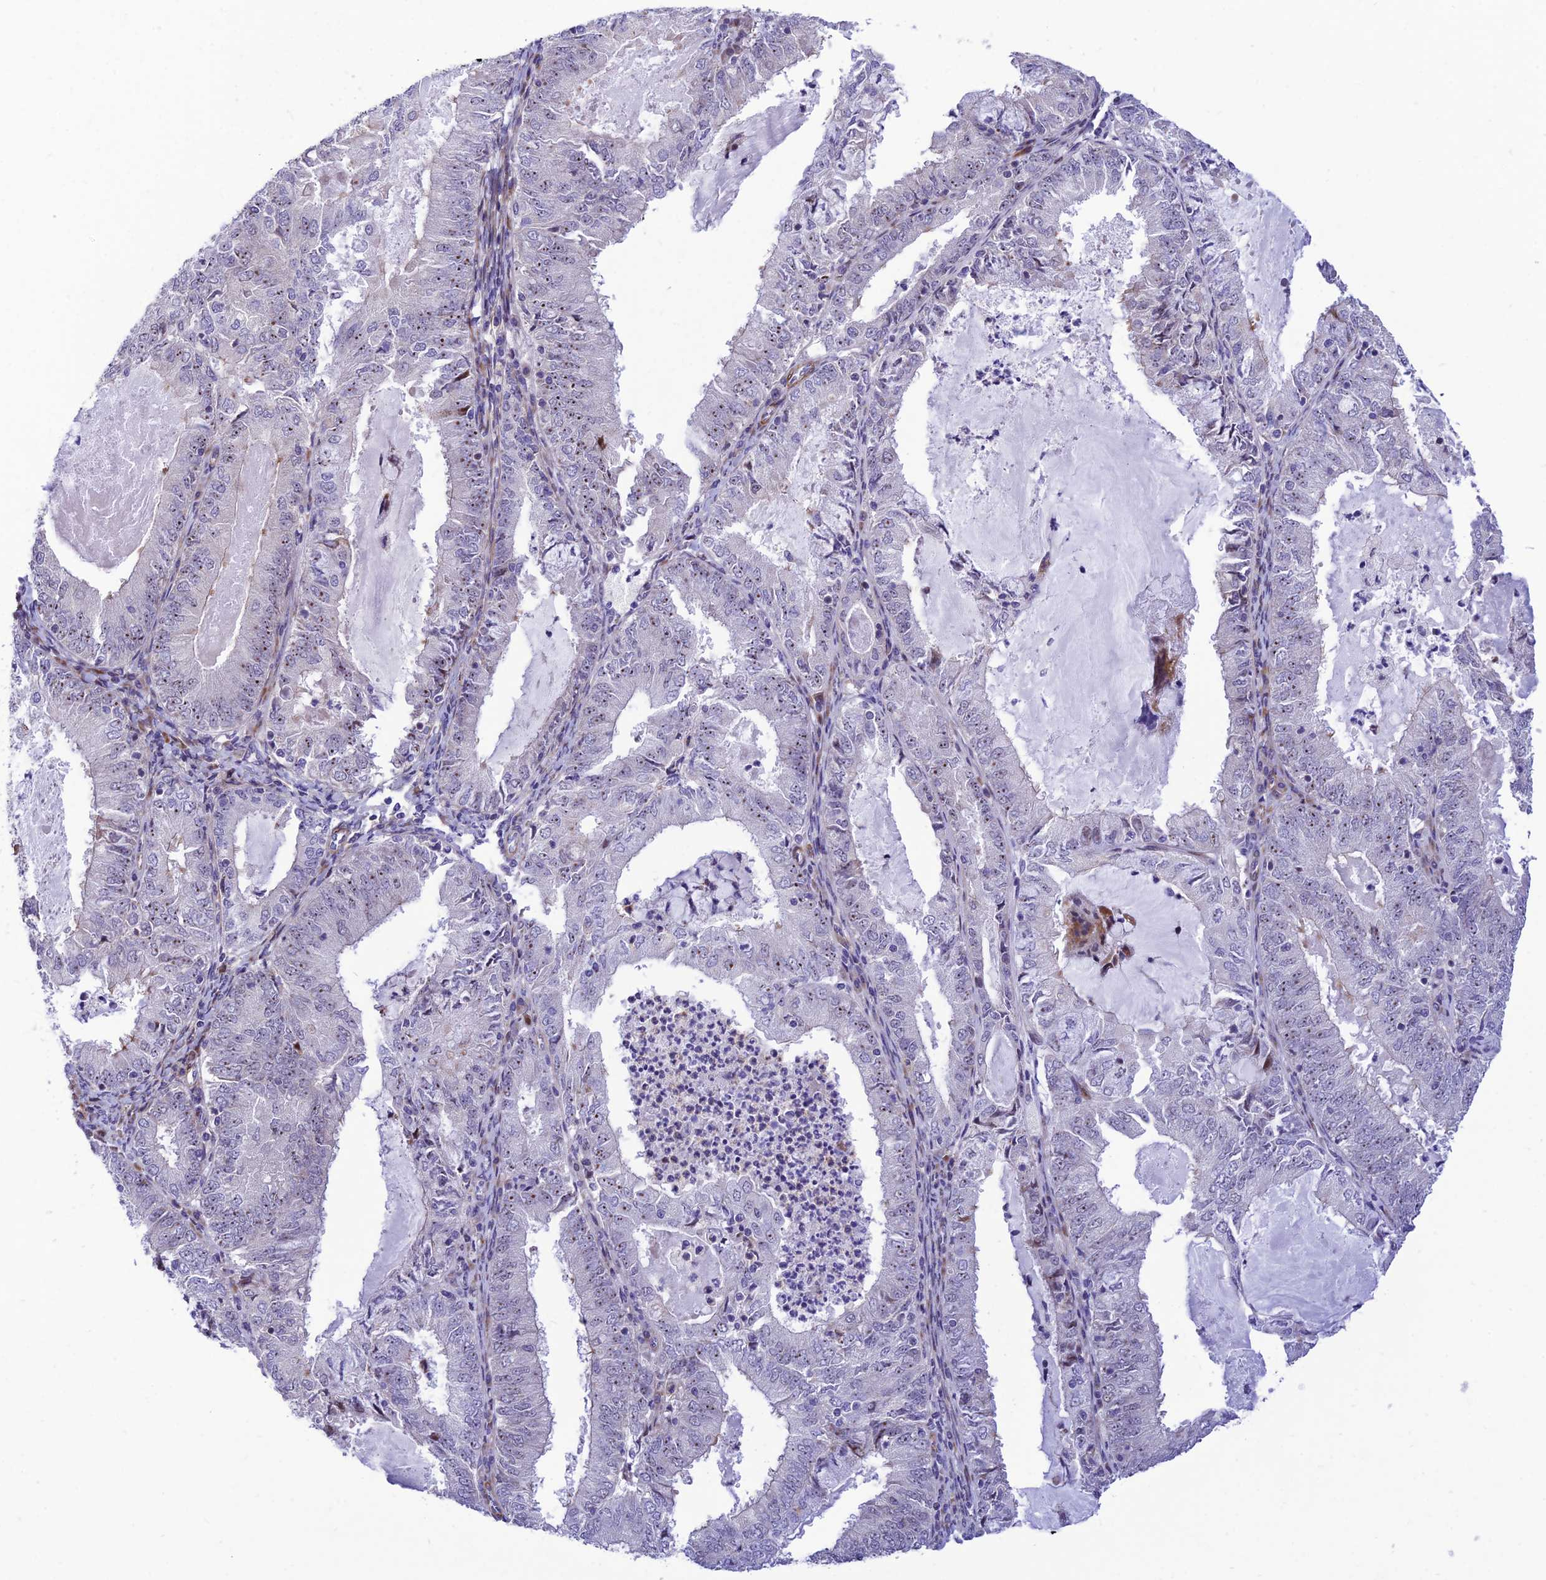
{"staining": {"intensity": "moderate", "quantity": "<25%", "location": "nuclear"}, "tissue": "endometrial cancer", "cell_type": "Tumor cells", "image_type": "cancer", "snomed": [{"axis": "morphology", "description": "Adenocarcinoma, NOS"}, {"axis": "topography", "description": "Endometrium"}], "caption": "Immunohistochemistry (IHC) of endometrial adenocarcinoma demonstrates low levels of moderate nuclear positivity in about <25% of tumor cells.", "gene": "KBTBD7", "patient": {"sex": "female", "age": 57}}